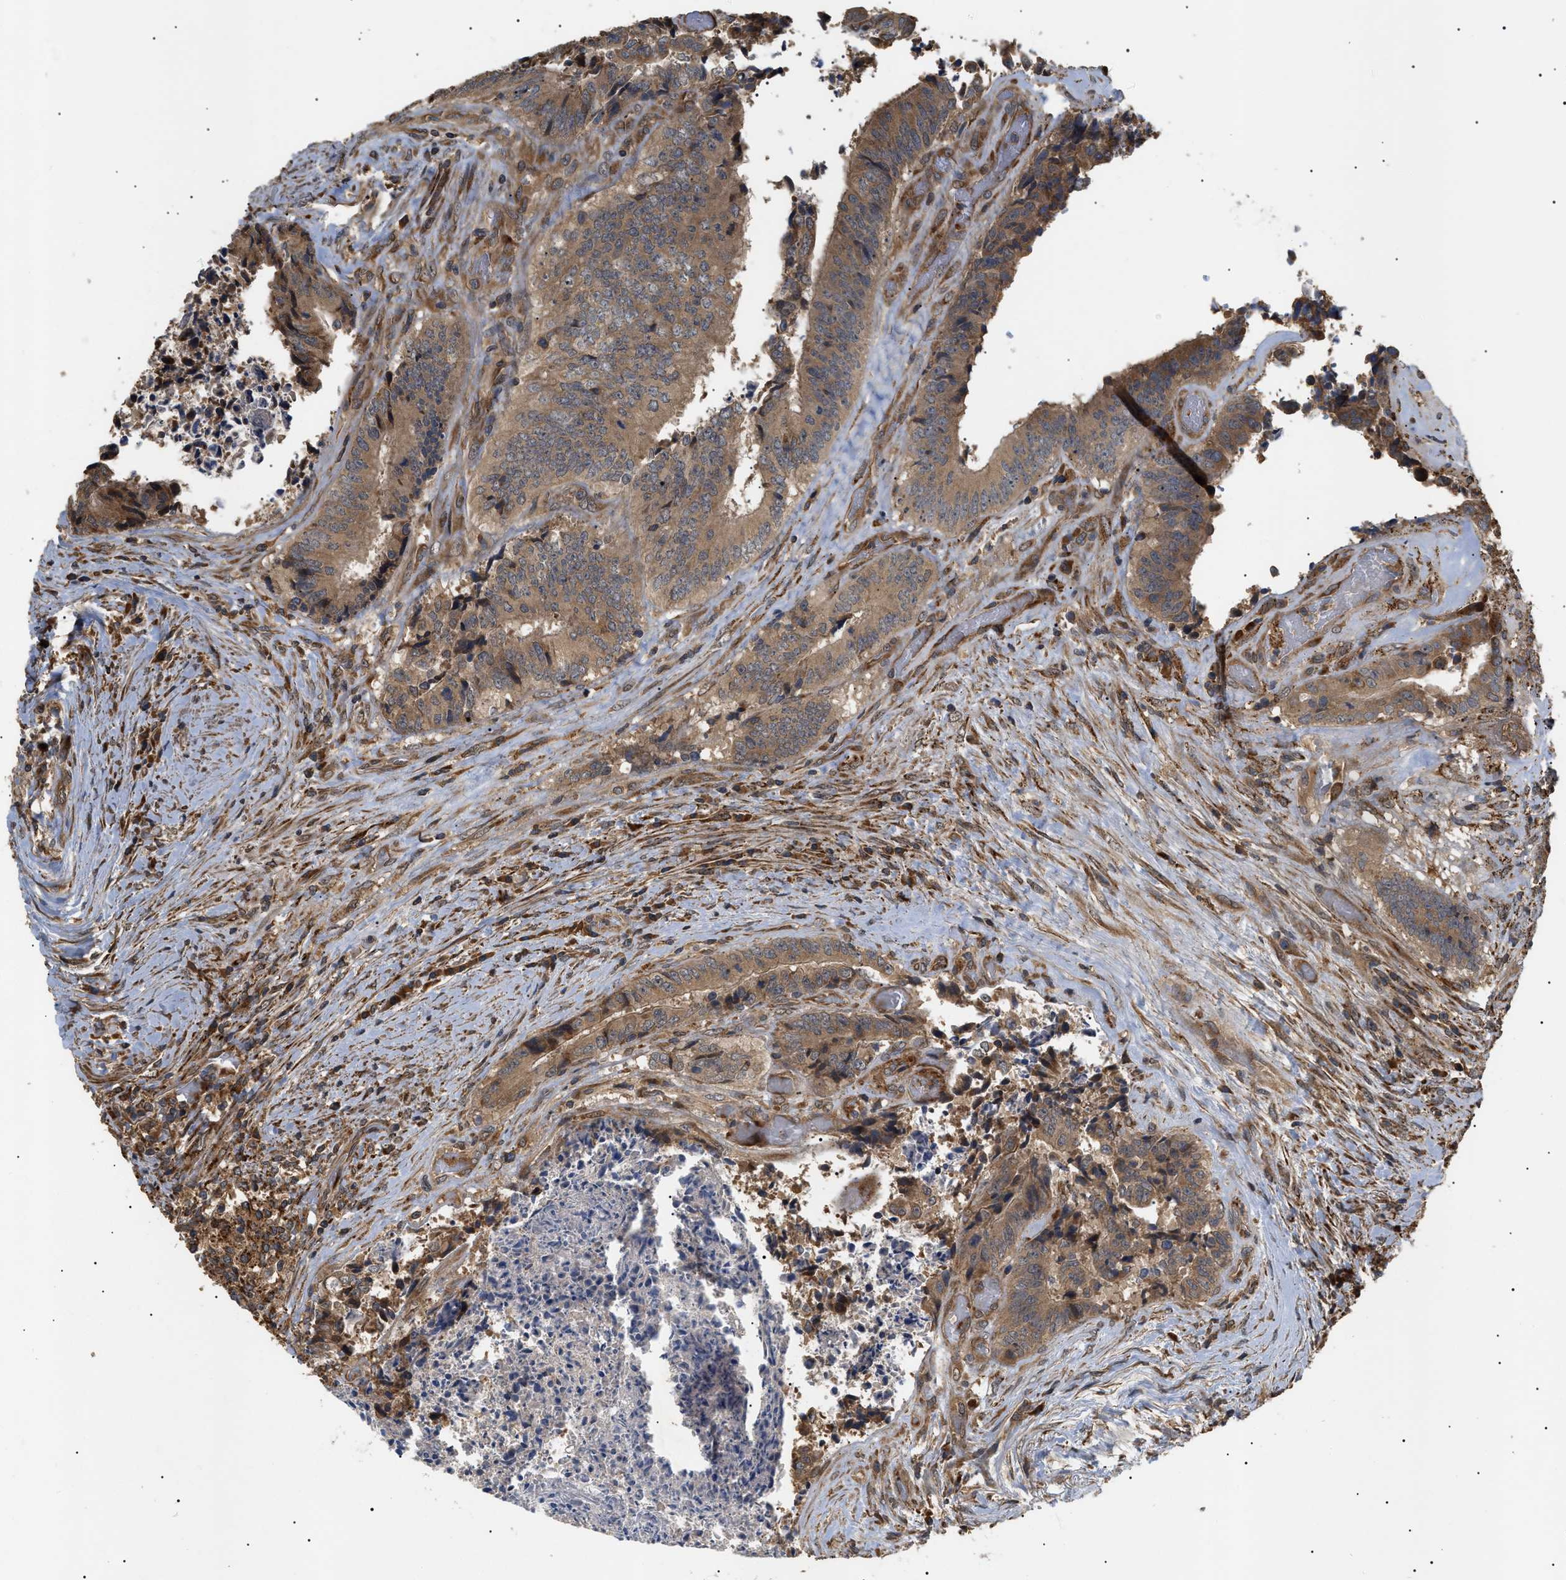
{"staining": {"intensity": "moderate", "quantity": ">75%", "location": "cytoplasmic/membranous"}, "tissue": "colorectal cancer", "cell_type": "Tumor cells", "image_type": "cancer", "snomed": [{"axis": "morphology", "description": "Adenocarcinoma, NOS"}, {"axis": "topography", "description": "Rectum"}], "caption": "Colorectal cancer stained with a brown dye demonstrates moderate cytoplasmic/membranous positive positivity in about >75% of tumor cells.", "gene": "ASTL", "patient": {"sex": "male", "age": 72}}